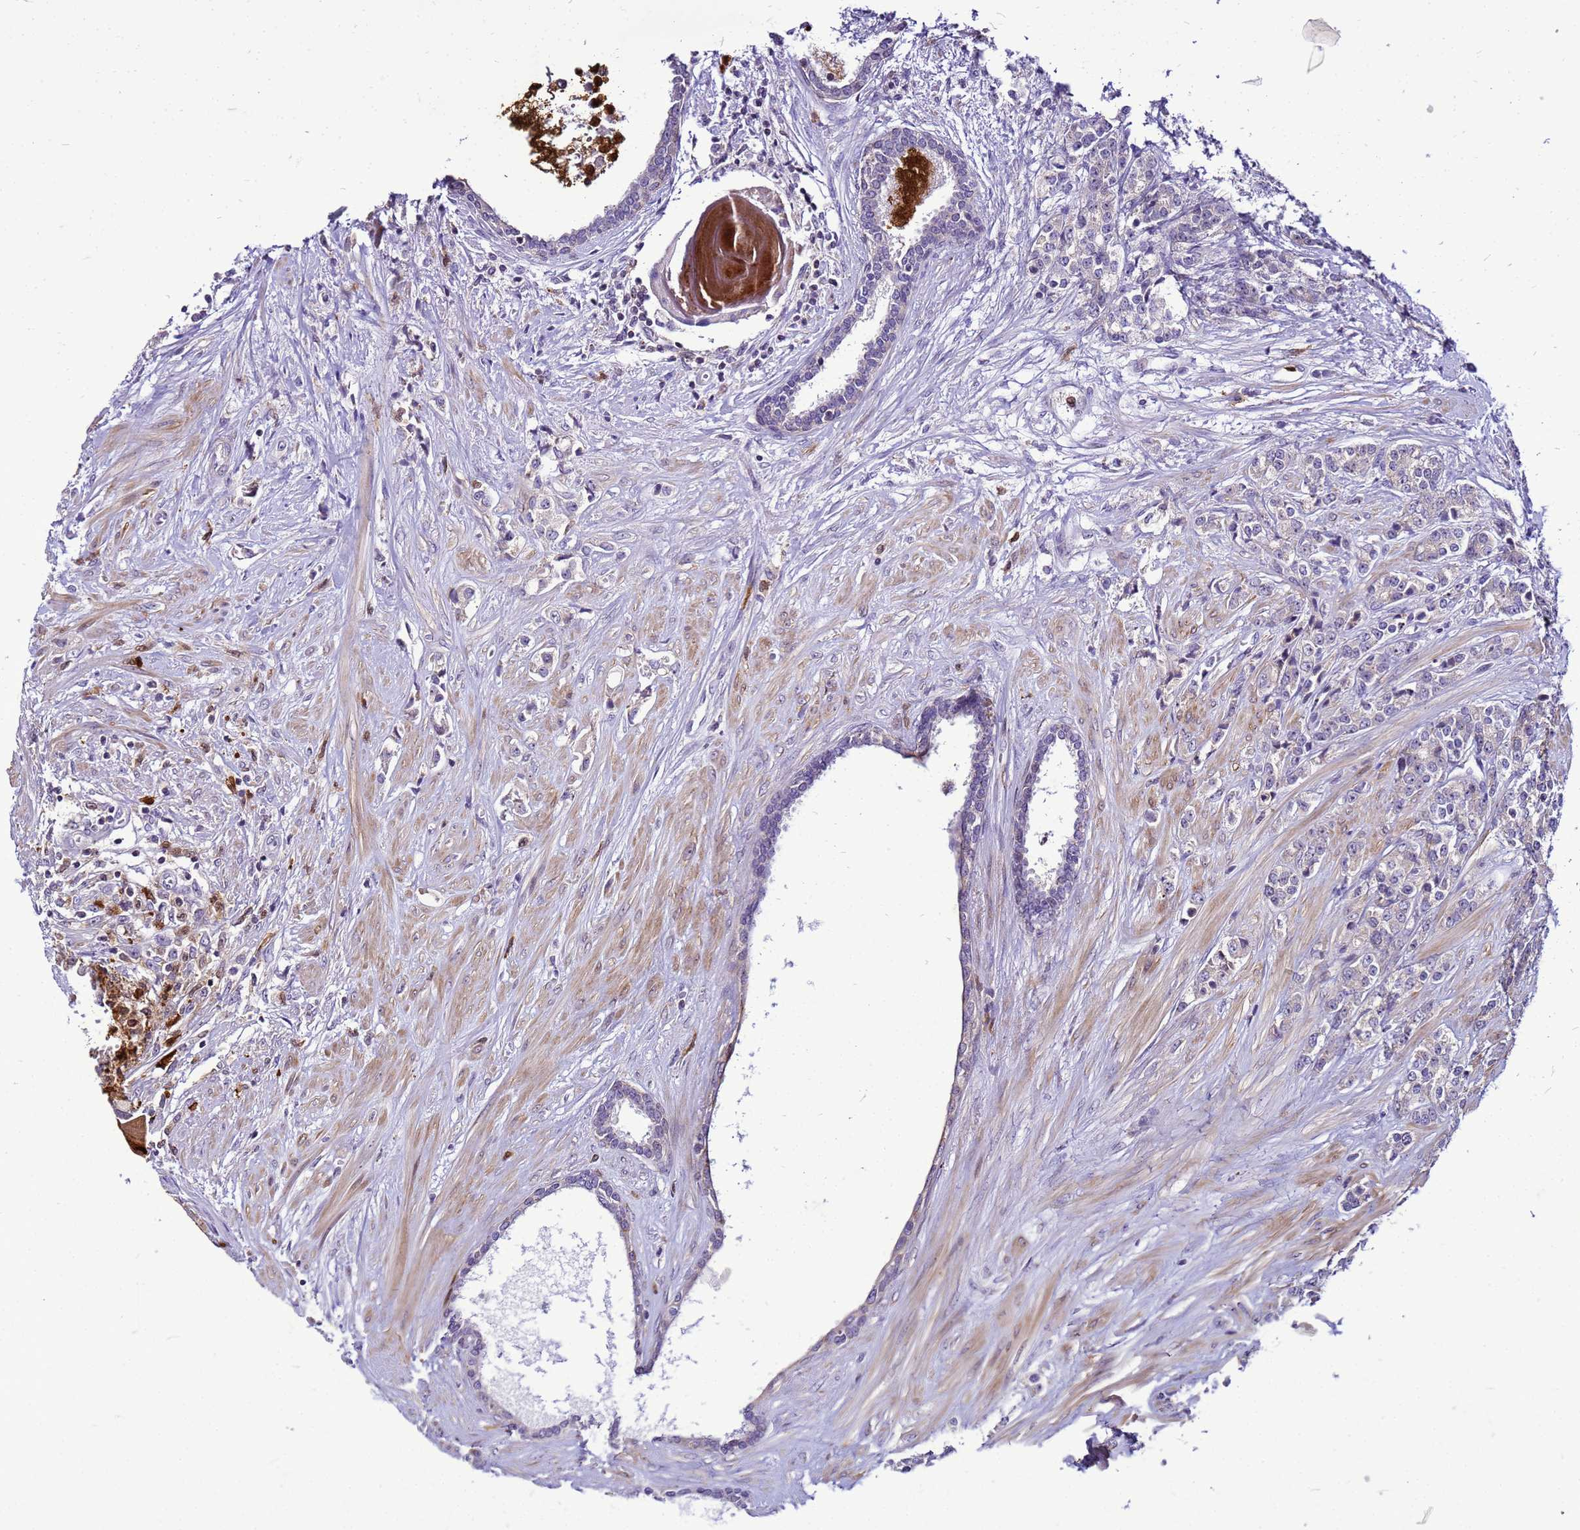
{"staining": {"intensity": "negative", "quantity": "none", "location": "none"}, "tissue": "prostate cancer", "cell_type": "Tumor cells", "image_type": "cancer", "snomed": [{"axis": "morphology", "description": "Adenocarcinoma, High grade"}, {"axis": "topography", "description": "Prostate"}], "caption": "This is an immunohistochemistry (IHC) photomicrograph of prostate cancer (adenocarcinoma (high-grade)). There is no expression in tumor cells.", "gene": "VPS4B", "patient": {"sex": "male", "age": 62}}